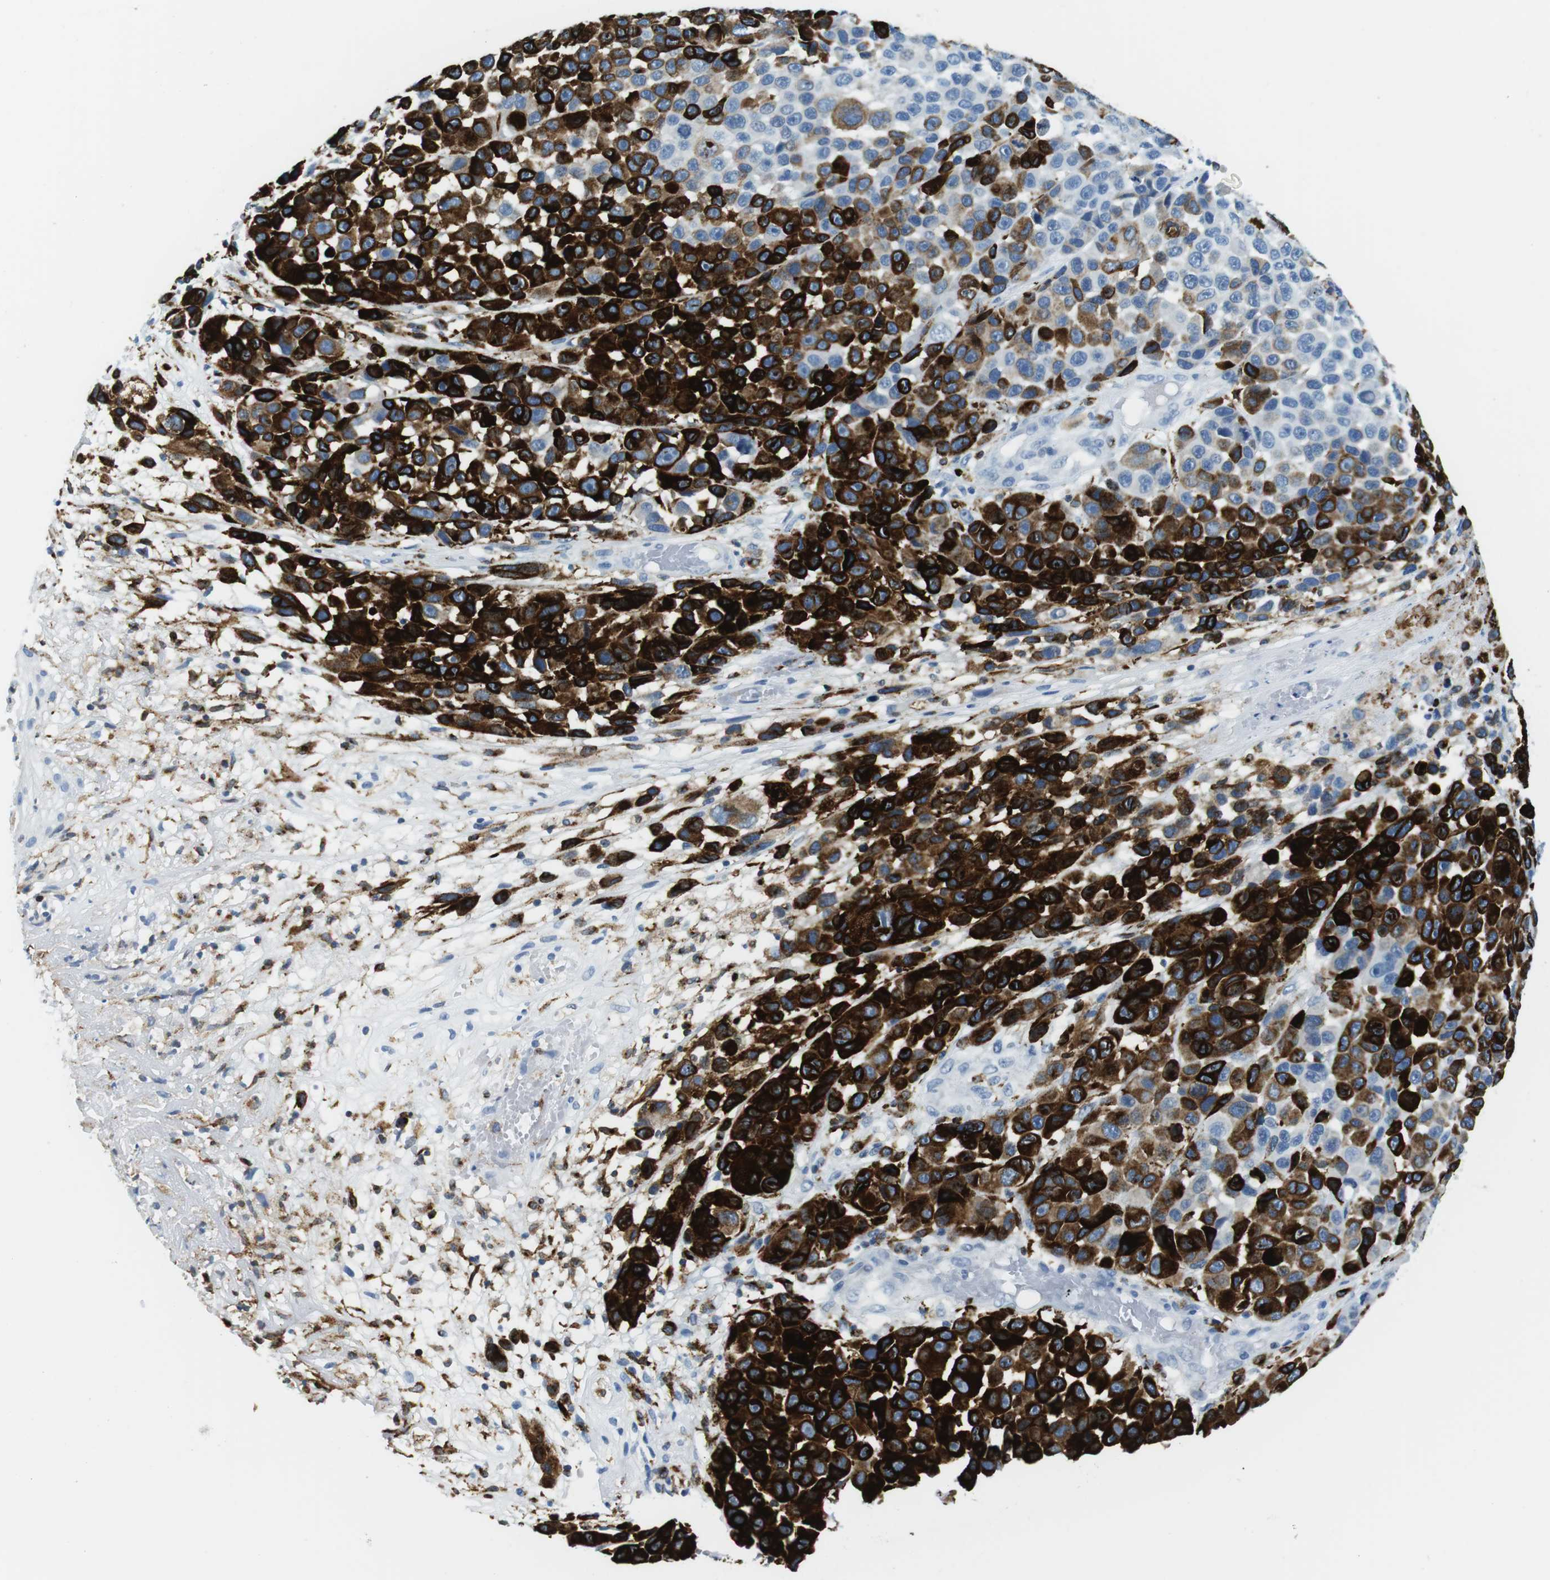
{"staining": {"intensity": "strong", "quantity": "25%-75%", "location": "cytoplasmic/membranous"}, "tissue": "melanoma", "cell_type": "Tumor cells", "image_type": "cancer", "snomed": [{"axis": "morphology", "description": "Malignant melanoma, NOS"}, {"axis": "topography", "description": "Skin"}], "caption": "The image reveals a brown stain indicating the presence of a protein in the cytoplasmic/membranous of tumor cells in melanoma.", "gene": "CIITA", "patient": {"sex": "male", "age": 53}}